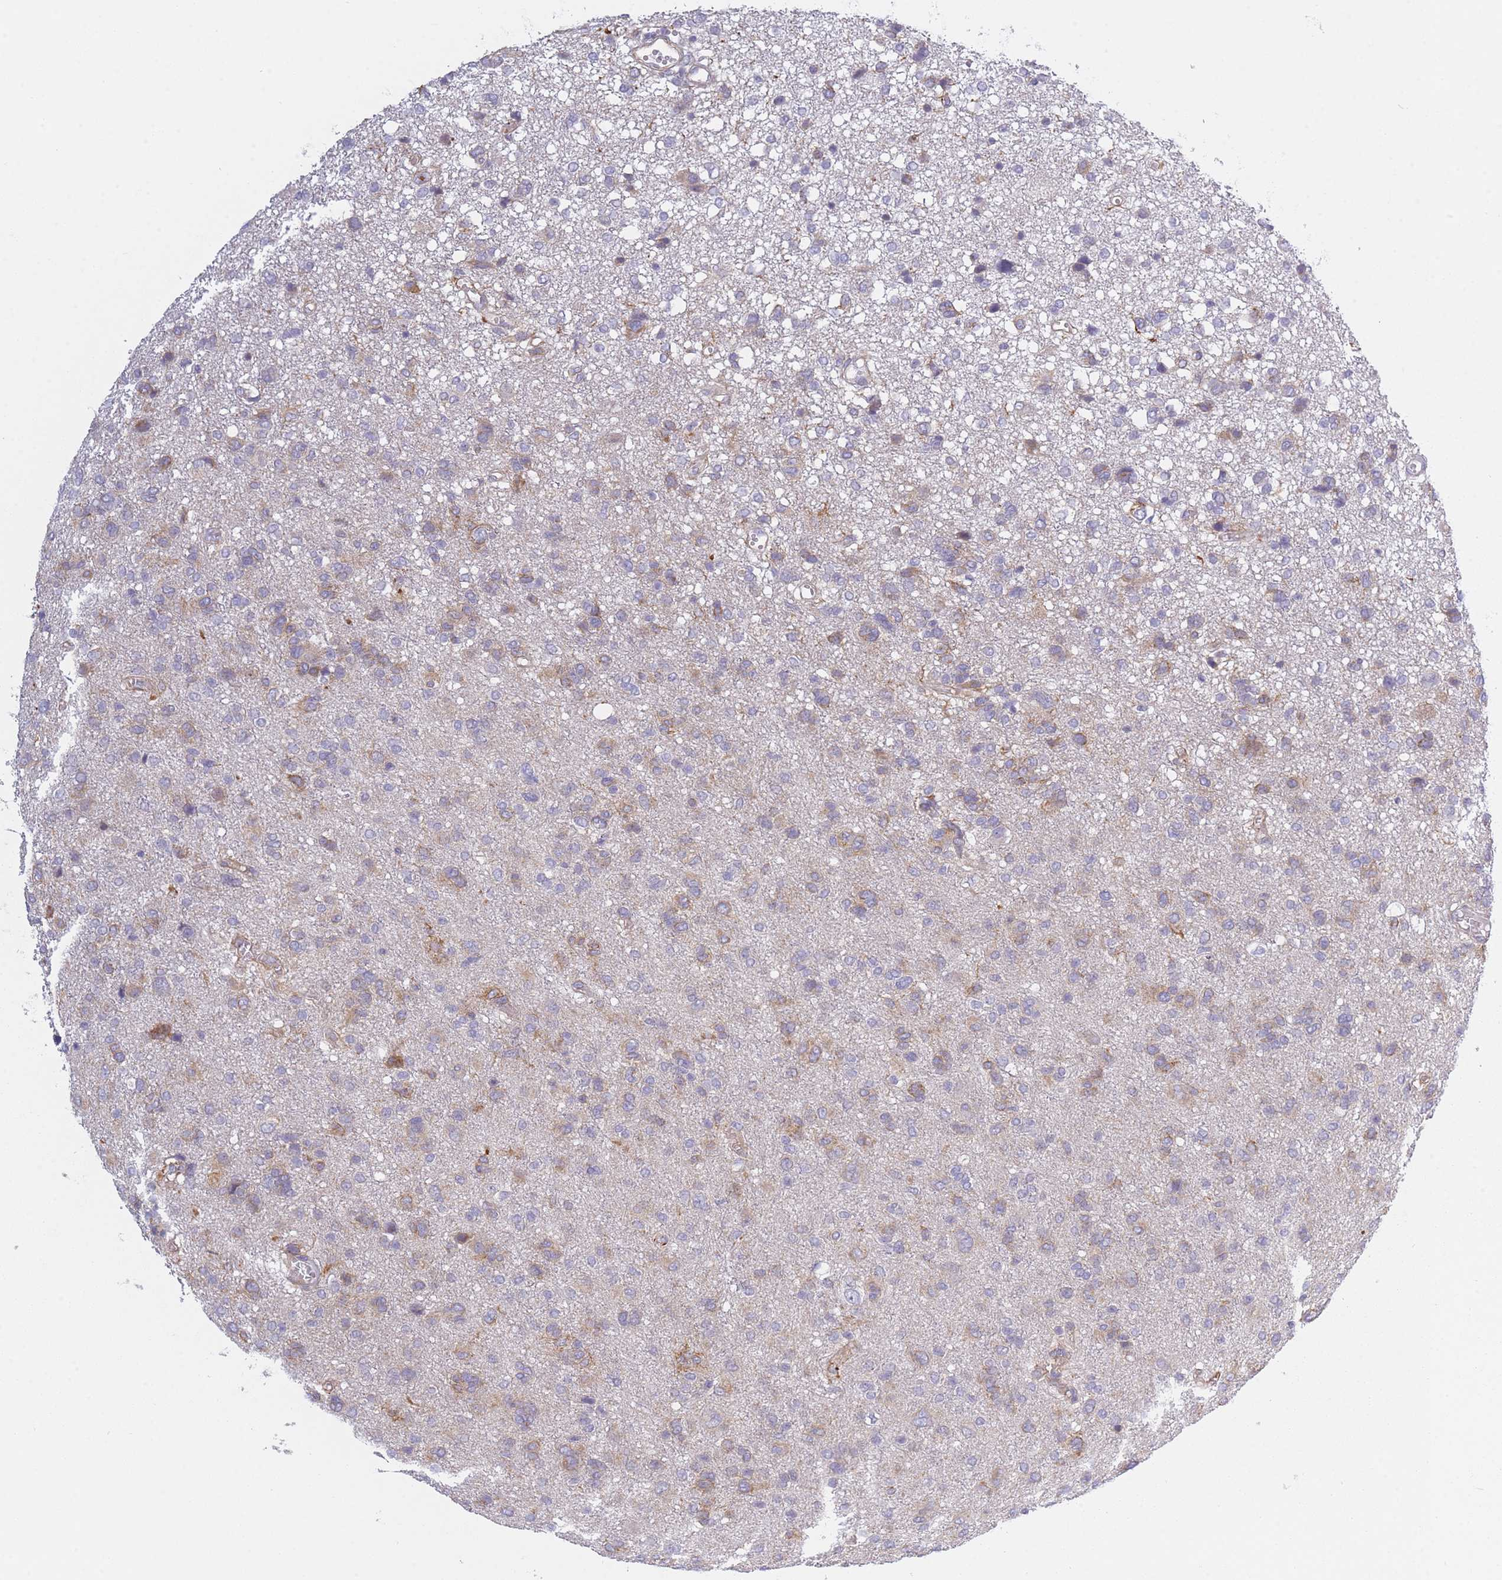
{"staining": {"intensity": "moderate", "quantity": "<25%", "location": "cytoplasmic/membranous"}, "tissue": "glioma", "cell_type": "Tumor cells", "image_type": "cancer", "snomed": [{"axis": "morphology", "description": "Glioma, malignant, High grade"}, {"axis": "topography", "description": "Brain"}], "caption": "Immunohistochemical staining of human high-grade glioma (malignant) shows low levels of moderate cytoplasmic/membranous protein staining in about <25% of tumor cells.", "gene": "SLC7A6", "patient": {"sex": "female", "age": 59}}